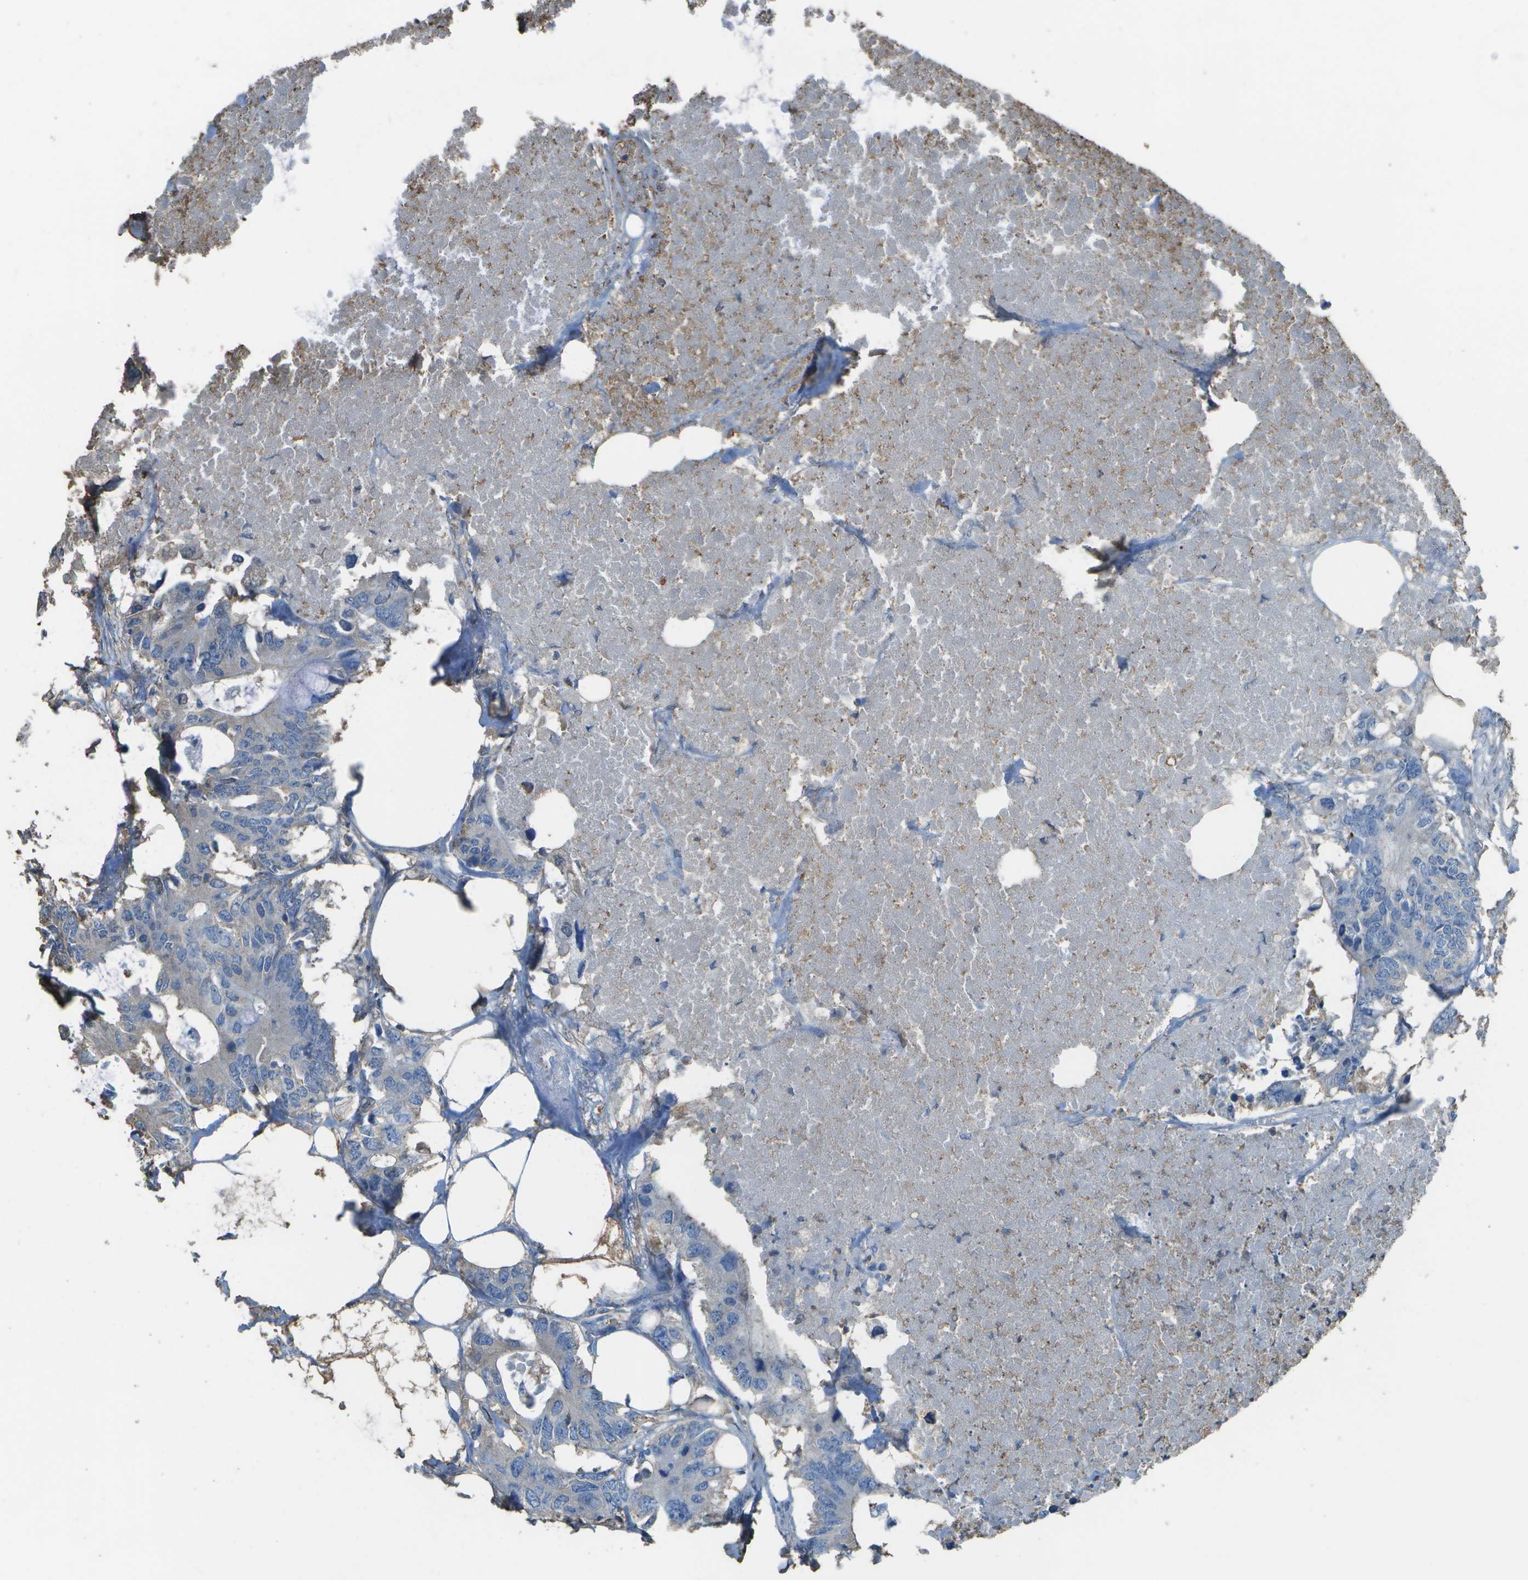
{"staining": {"intensity": "negative", "quantity": "none", "location": "none"}, "tissue": "colorectal cancer", "cell_type": "Tumor cells", "image_type": "cancer", "snomed": [{"axis": "morphology", "description": "Adenocarcinoma, NOS"}, {"axis": "topography", "description": "Colon"}], "caption": "Adenocarcinoma (colorectal) was stained to show a protein in brown. There is no significant expression in tumor cells. (DAB (3,3'-diaminobenzidine) immunohistochemistry visualized using brightfield microscopy, high magnification).", "gene": "CYP4F11", "patient": {"sex": "male", "age": 71}}